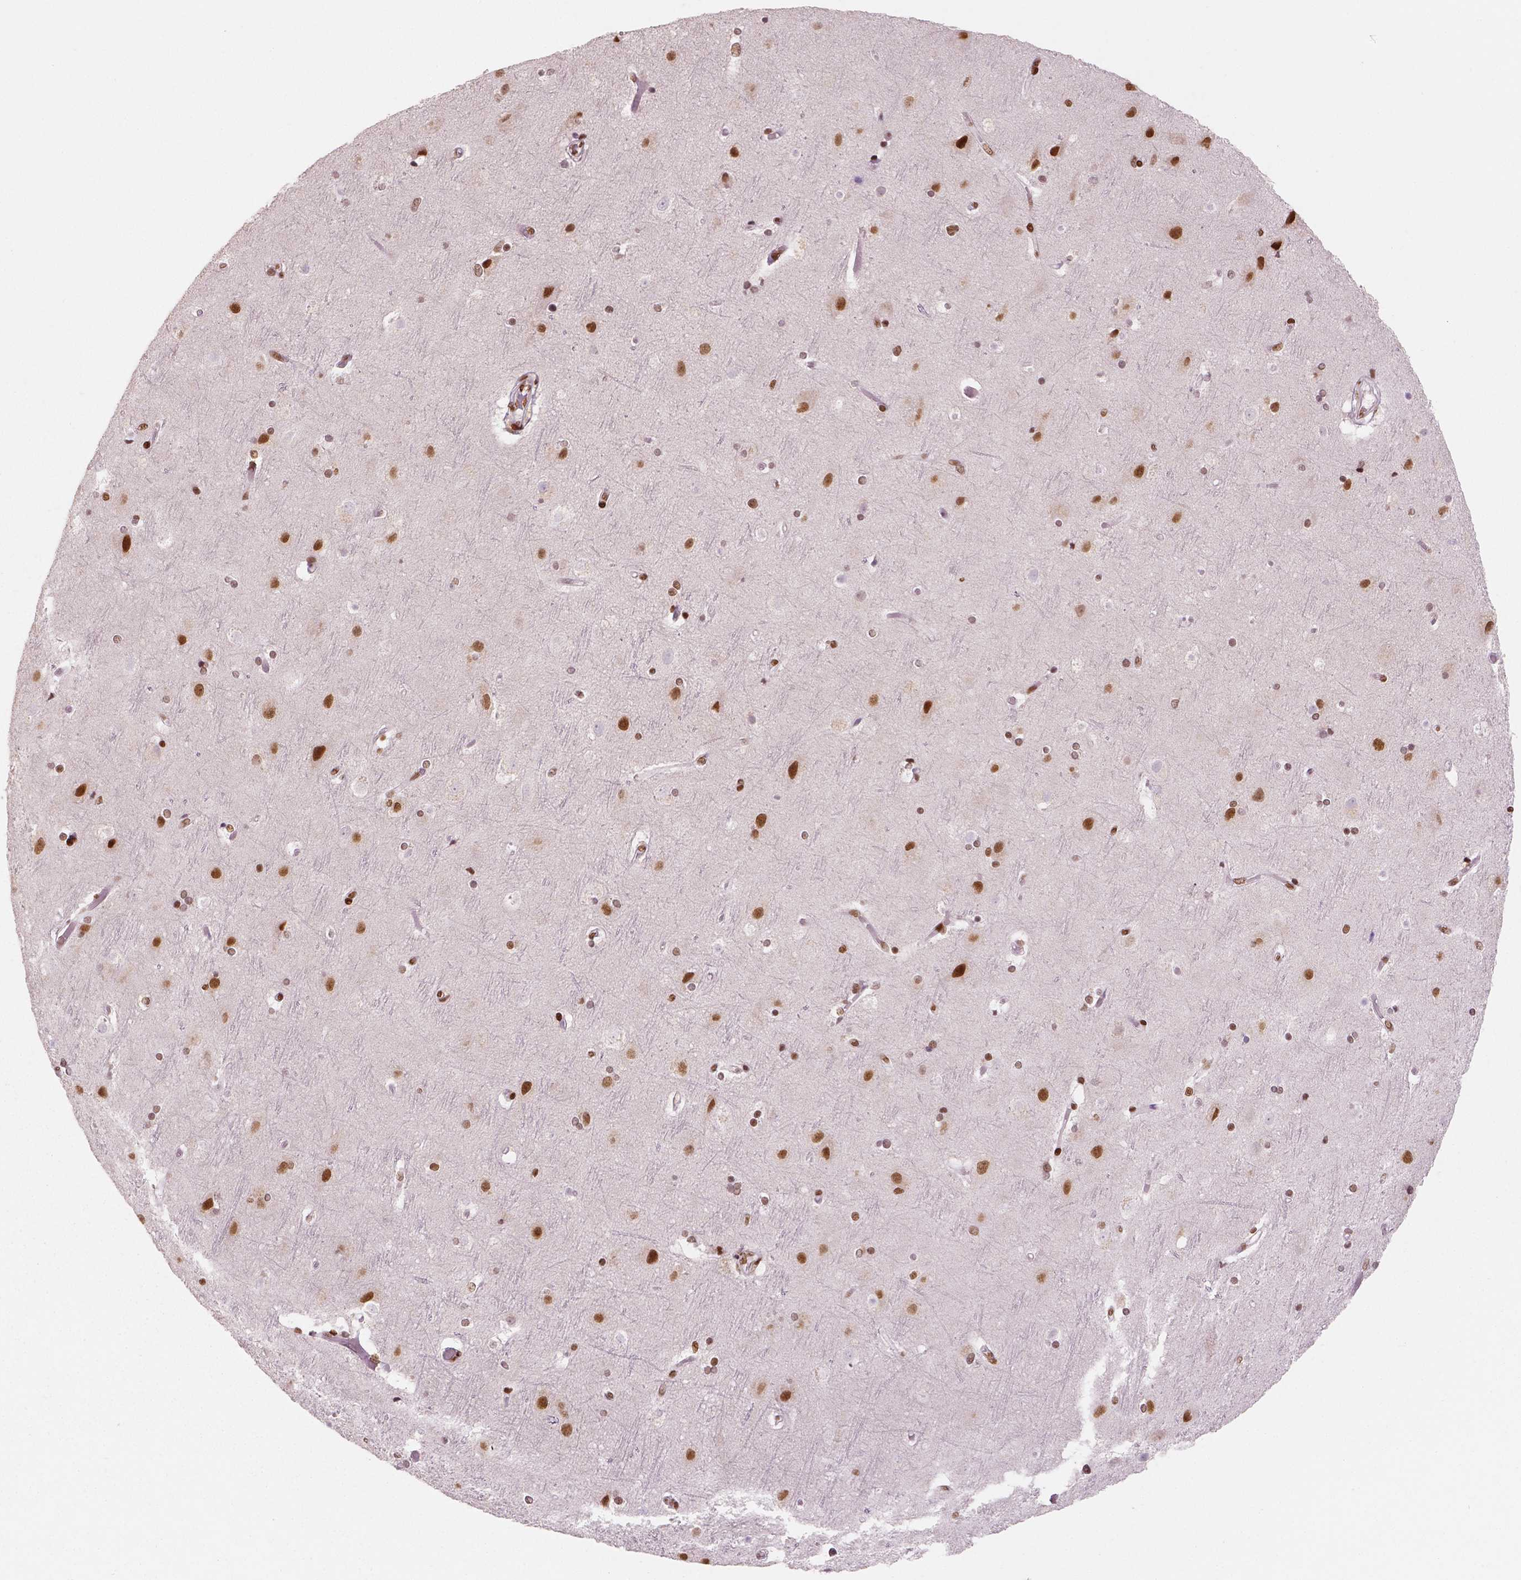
{"staining": {"intensity": "strong", "quantity": "<25%", "location": "nuclear"}, "tissue": "cerebral cortex", "cell_type": "Endothelial cells", "image_type": "normal", "snomed": [{"axis": "morphology", "description": "Normal tissue, NOS"}, {"axis": "topography", "description": "Cerebral cortex"}], "caption": "A micrograph showing strong nuclear staining in about <25% of endothelial cells in normal cerebral cortex, as visualized by brown immunohistochemical staining.", "gene": "BRD4", "patient": {"sex": "female", "age": 52}}